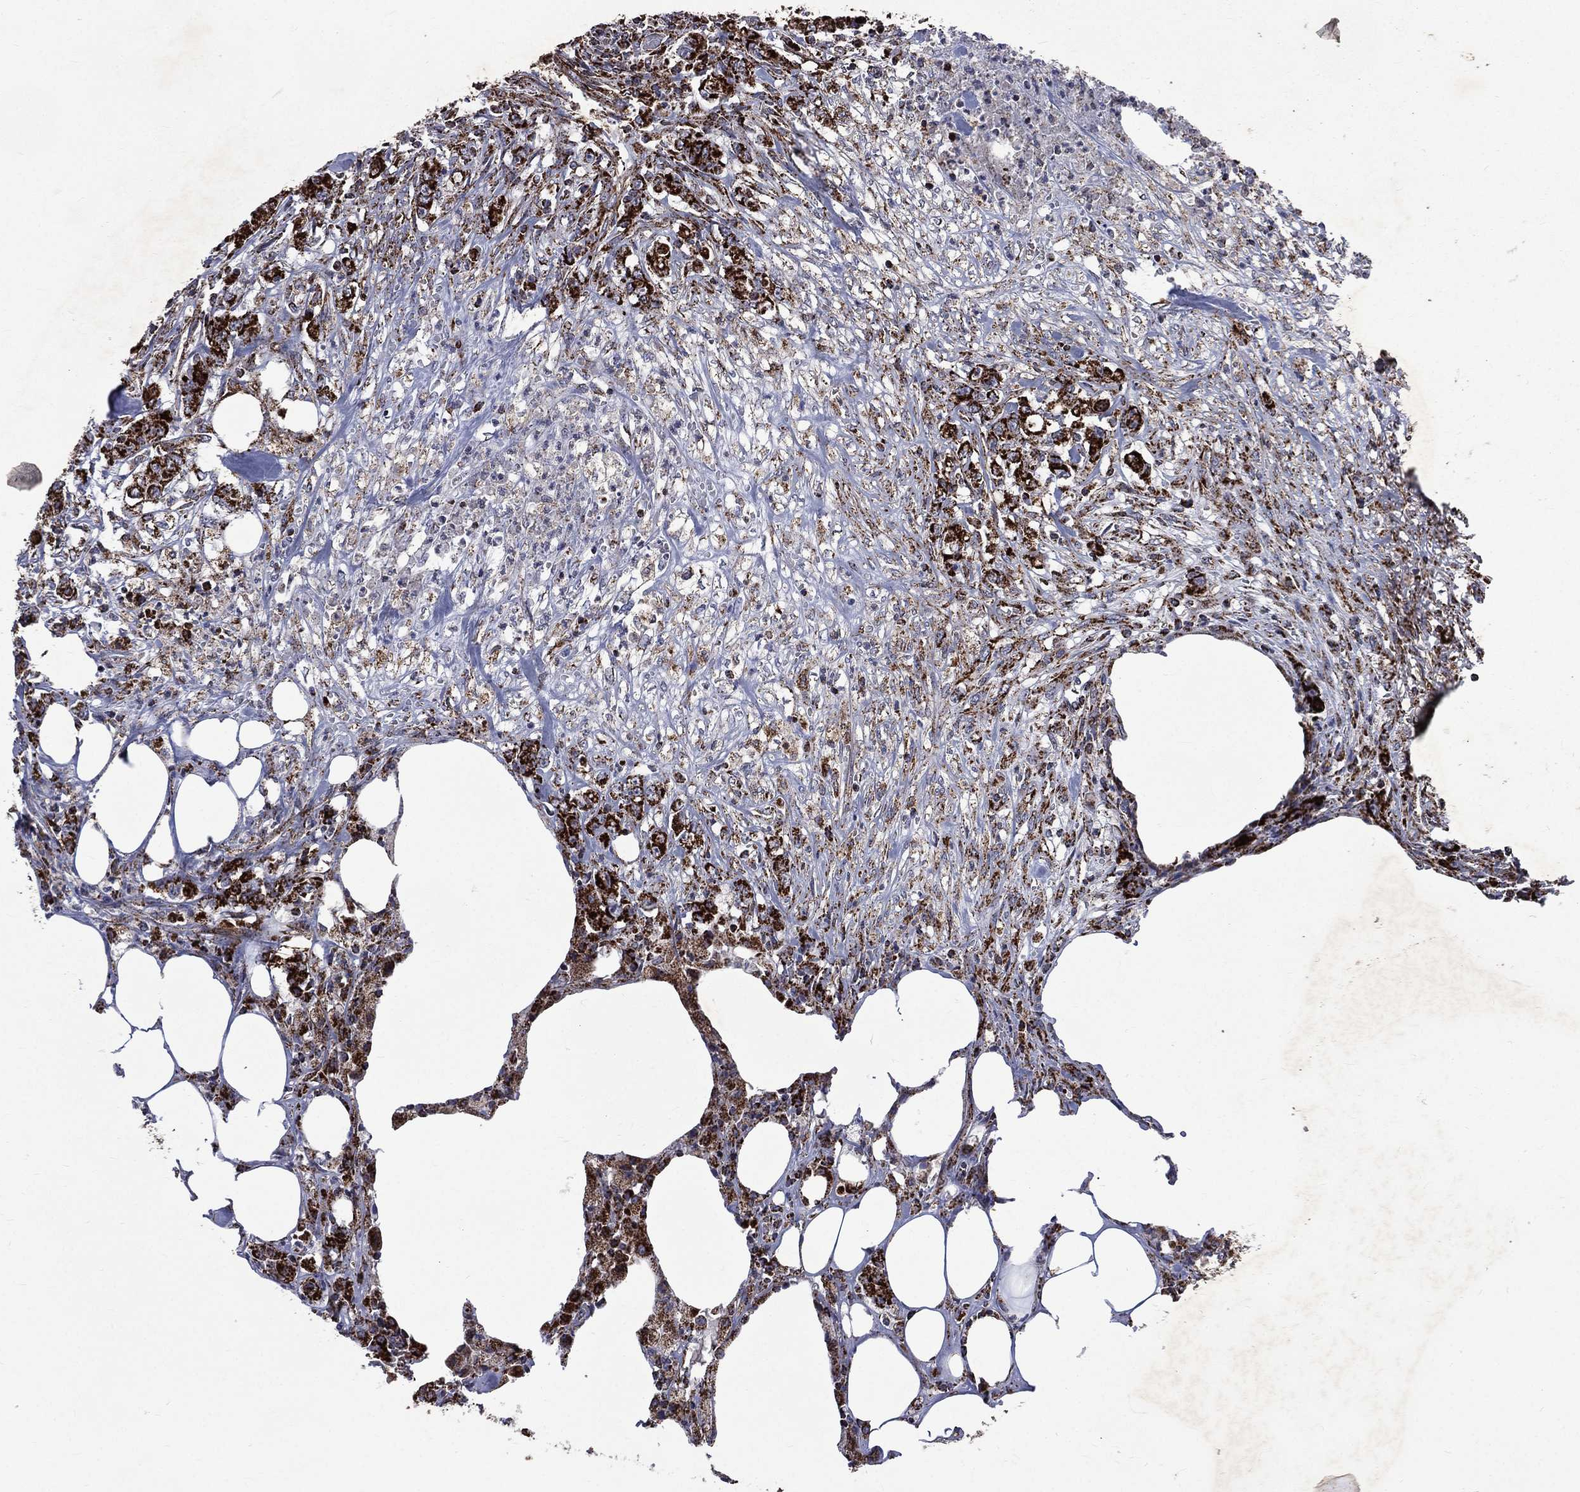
{"staining": {"intensity": "strong", "quantity": ">75%", "location": "cytoplasmic/membranous"}, "tissue": "colorectal cancer", "cell_type": "Tumor cells", "image_type": "cancer", "snomed": [{"axis": "morphology", "description": "Adenocarcinoma, NOS"}, {"axis": "topography", "description": "Colon"}], "caption": "Immunohistochemical staining of colorectal adenocarcinoma demonstrates high levels of strong cytoplasmic/membranous staining in approximately >75% of tumor cells.", "gene": "GOT2", "patient": {"sex": "female", "age": 48}}